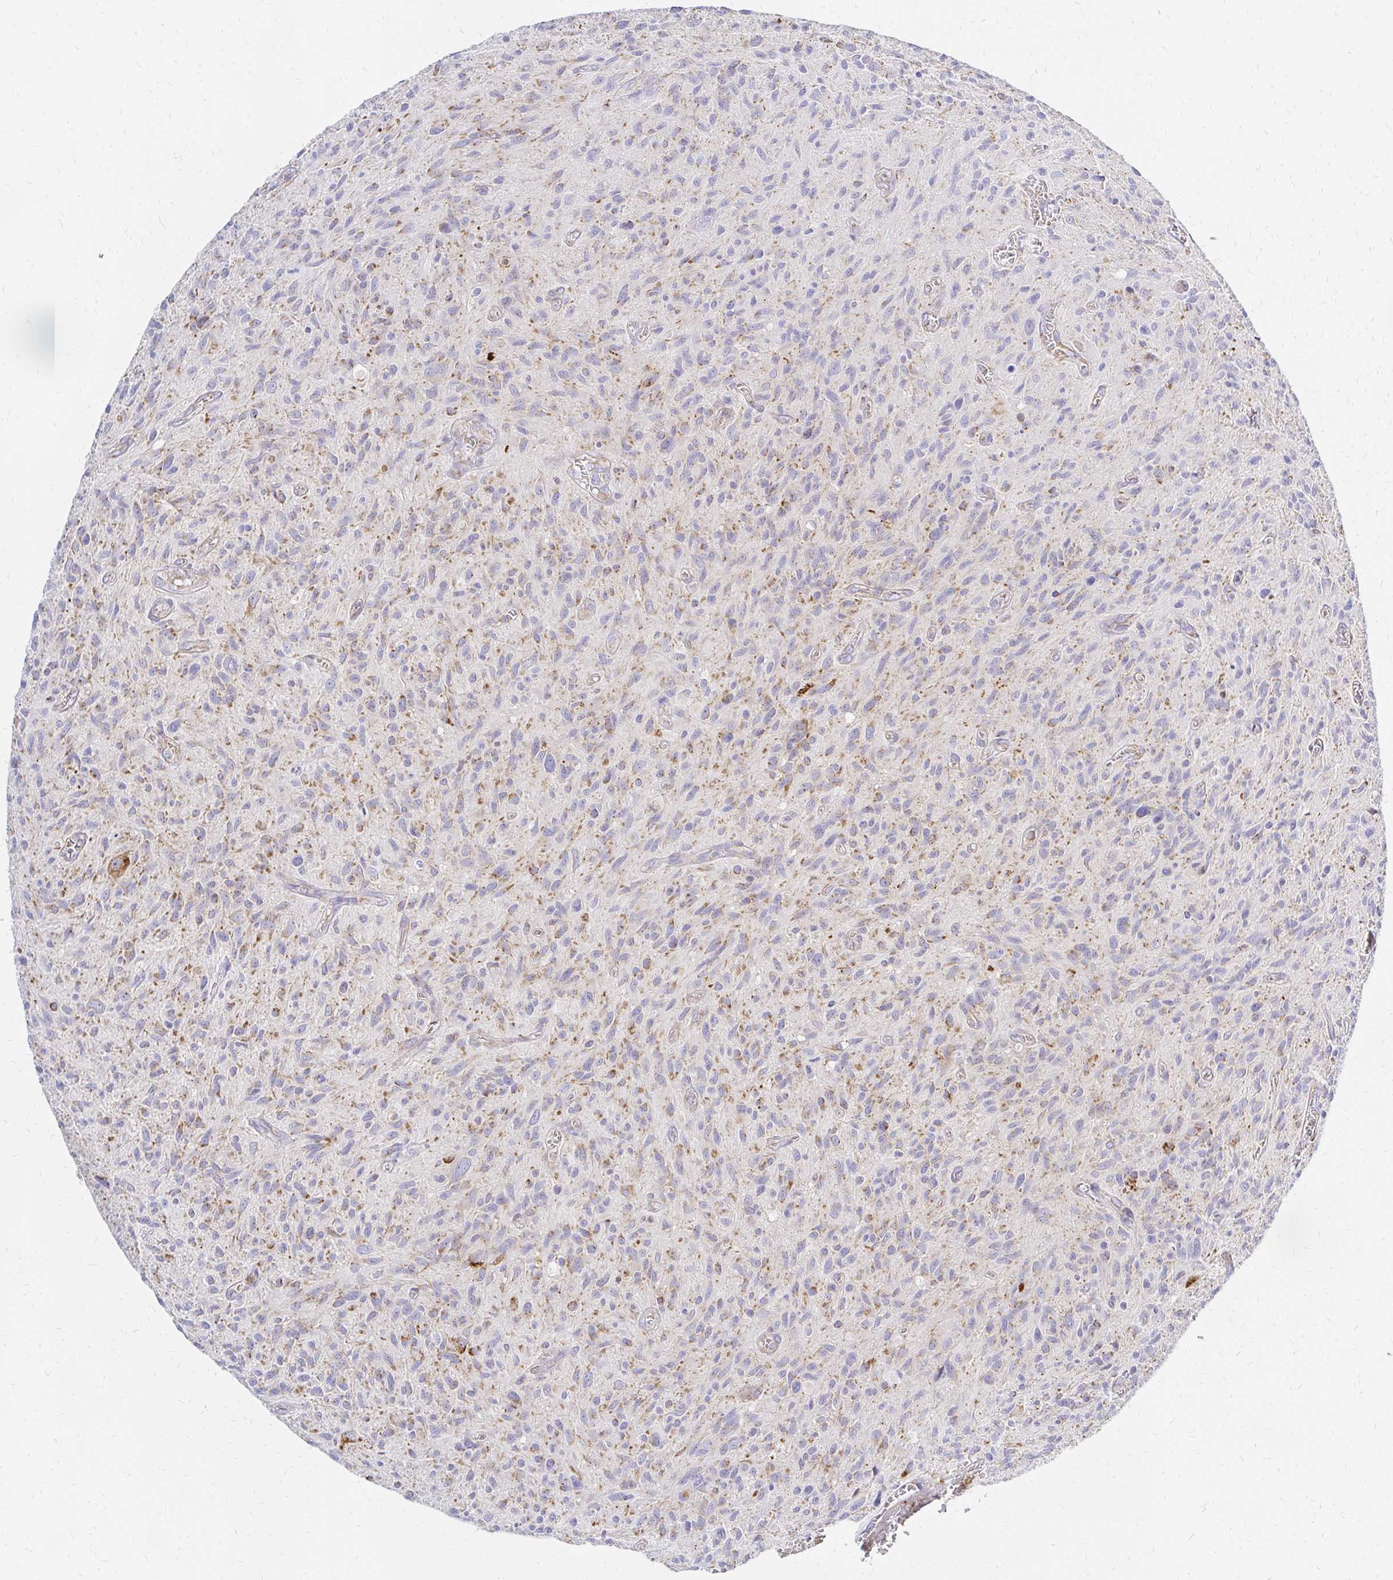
{"staining": {"intensity": "moderate", "quantity": "25%-75%", "location": "cytoplasmic/membranous"}, "tissue": "glioma", "cell_type": "Tumor cells", "image_type": "cancer", "snomed": [{"axis": "morphology", "description": "Glioma, malignant, High grade"}, {"axis": "topography", "description": "Brain"}], "caption": "Moderate cytoplasmic/membranous positivity is present in about 25%-75% of tumor cells in malignant high-grade glioma.", "gene": "MRPL13", "patient": {"sex": "male", "age": 75}}